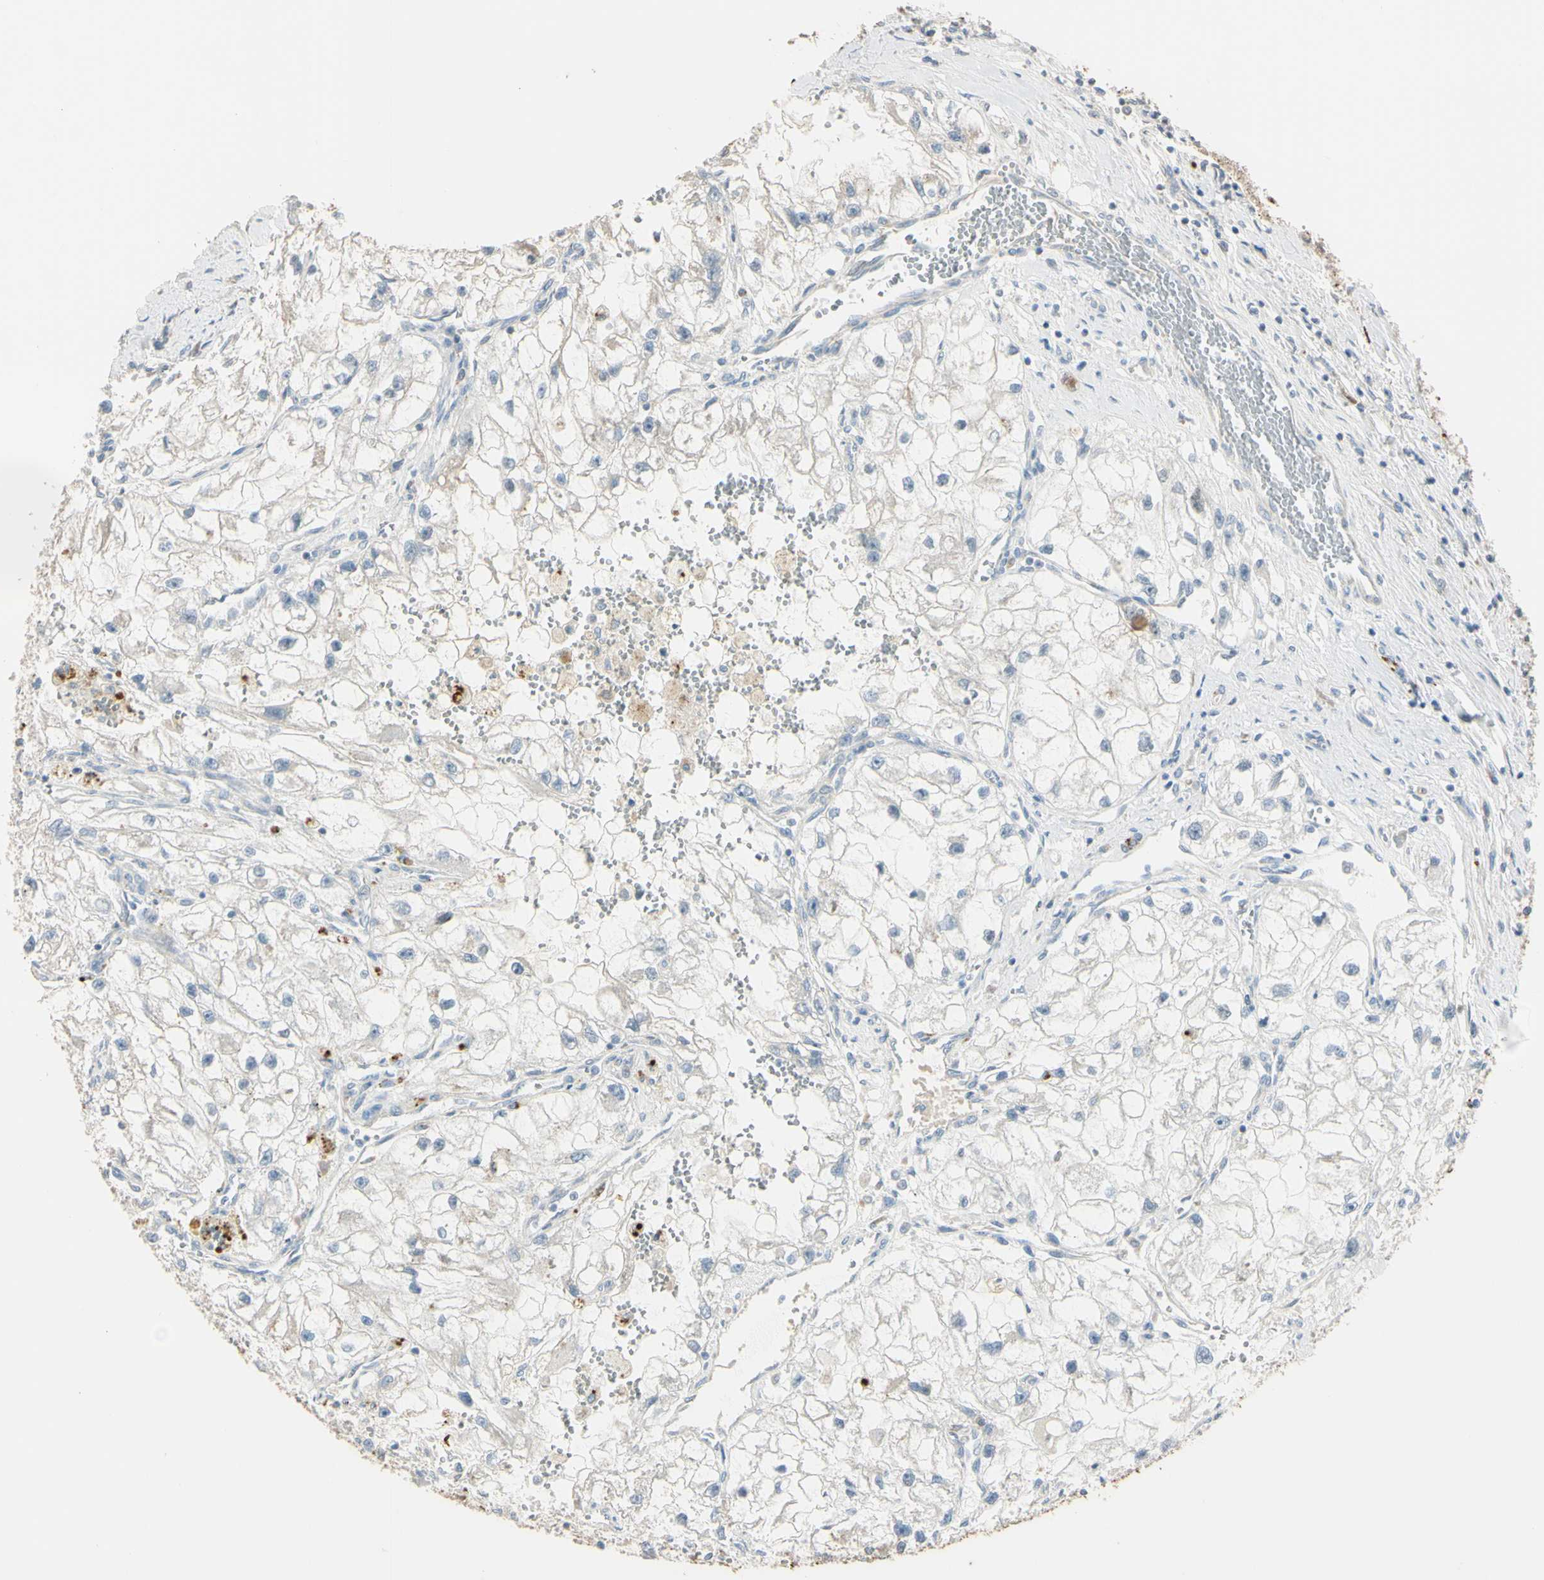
{"staining": {"intensity": "negative", "quantity": "none", "location": "none"}, "tissue": "renal cancer", "cell_type": "Tumor cells", "image_type": "cancer", "snomed": [{"axis": "morphology", "description": "Adenocarcinoma, NOS"}, {"axis": "topography", "description": "Kidney"}], "caption": "Tumor cells show no significant positivity in adenocarcinoma (renal).", "gene": "ANGPTL1", "patient": {"sex": "female", "age": 70}}